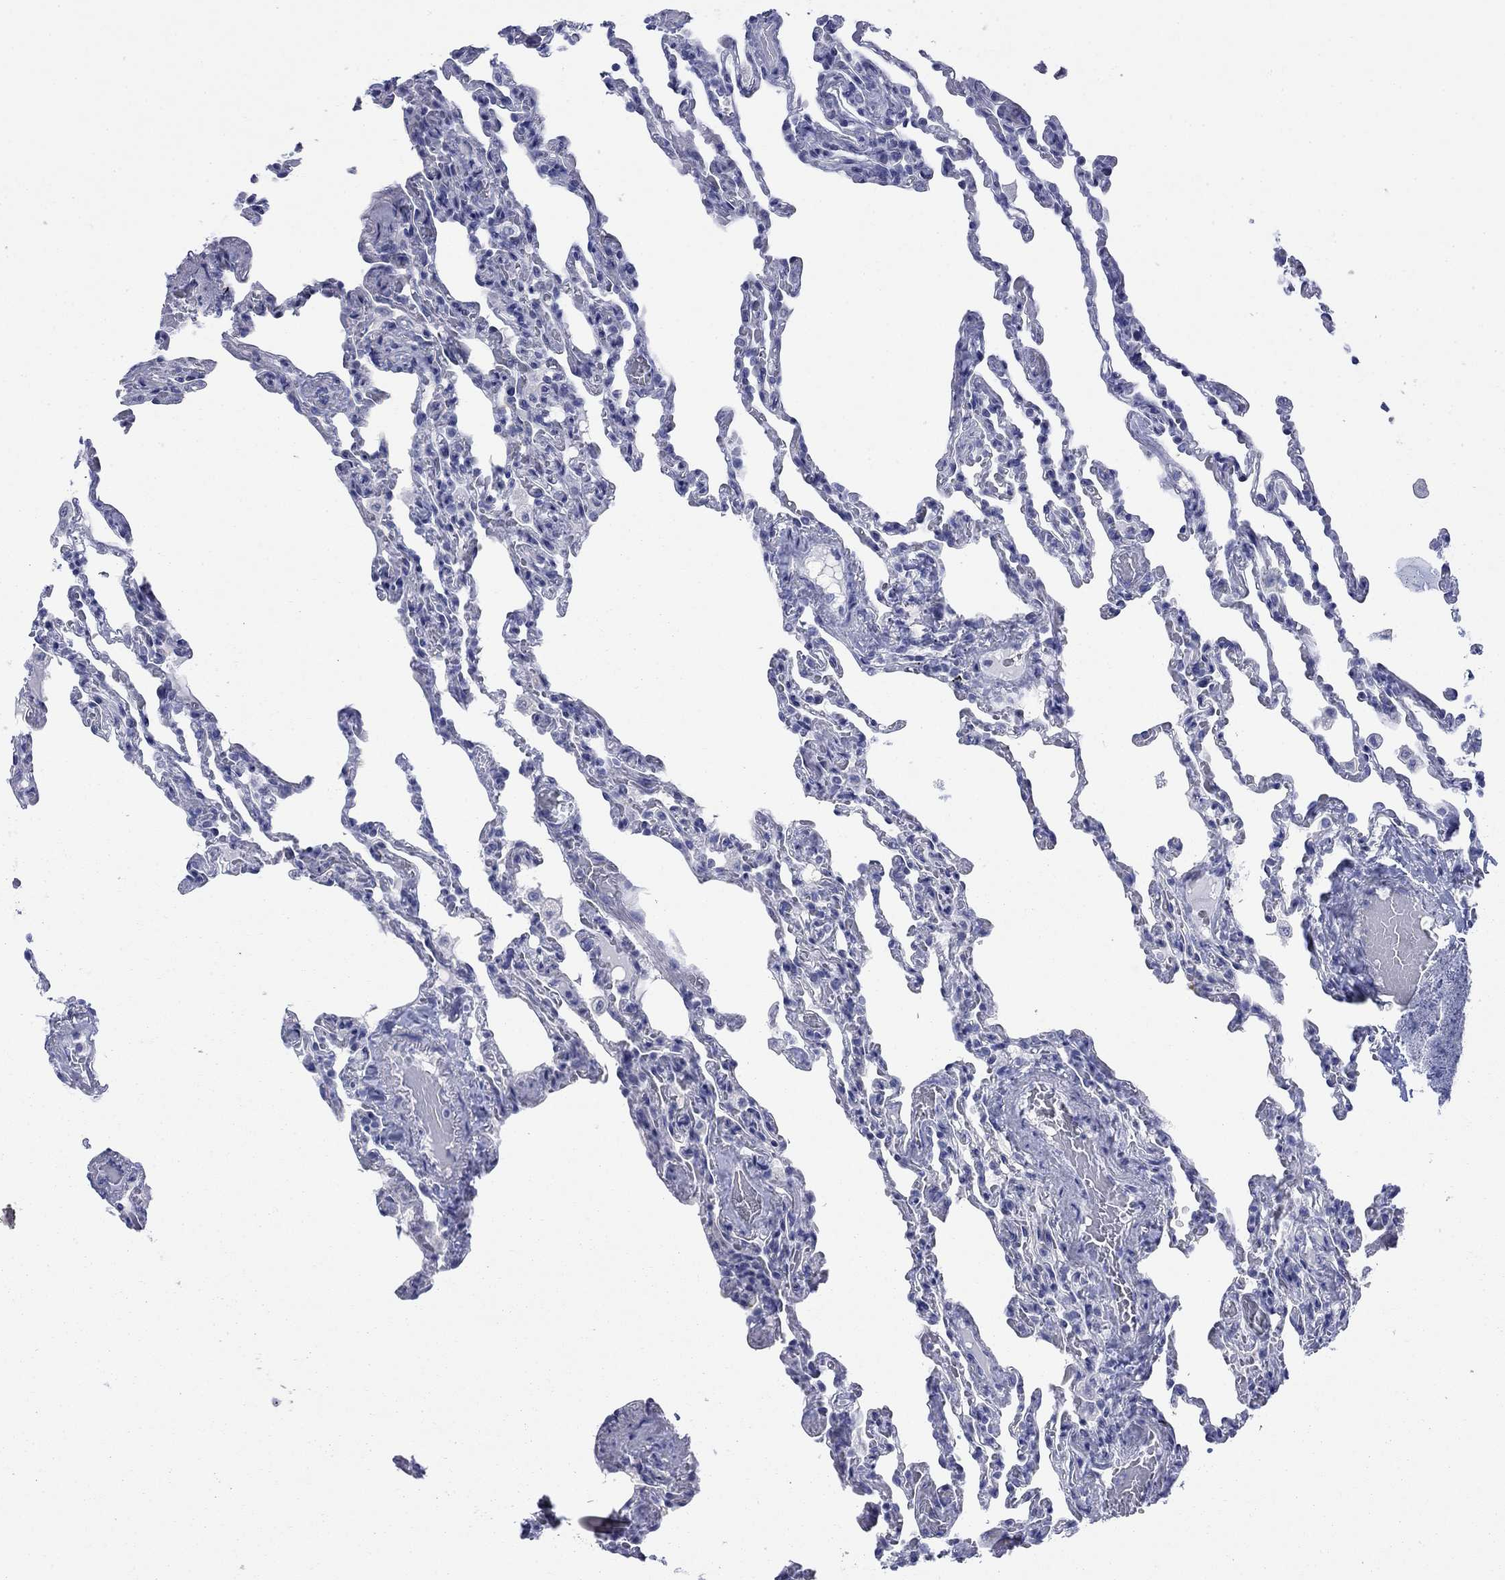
{"staining": {"intensity": "negative", "quantity": "none", "location": "none"}, "tissue": "lung", "cell_type": "Alveolar cells", "image_type": "normal", "snomed": [{"axis": "morphology", "description": "Normal tissue, NOS"}, {"axis": "topography", "description": "Lung"}], "caption": "Human lung stained for a protein using IHC displays no expression in alveolar cells.", "gene": "IGF2BP3", "patient": {"sex": "female", "age": 43}}